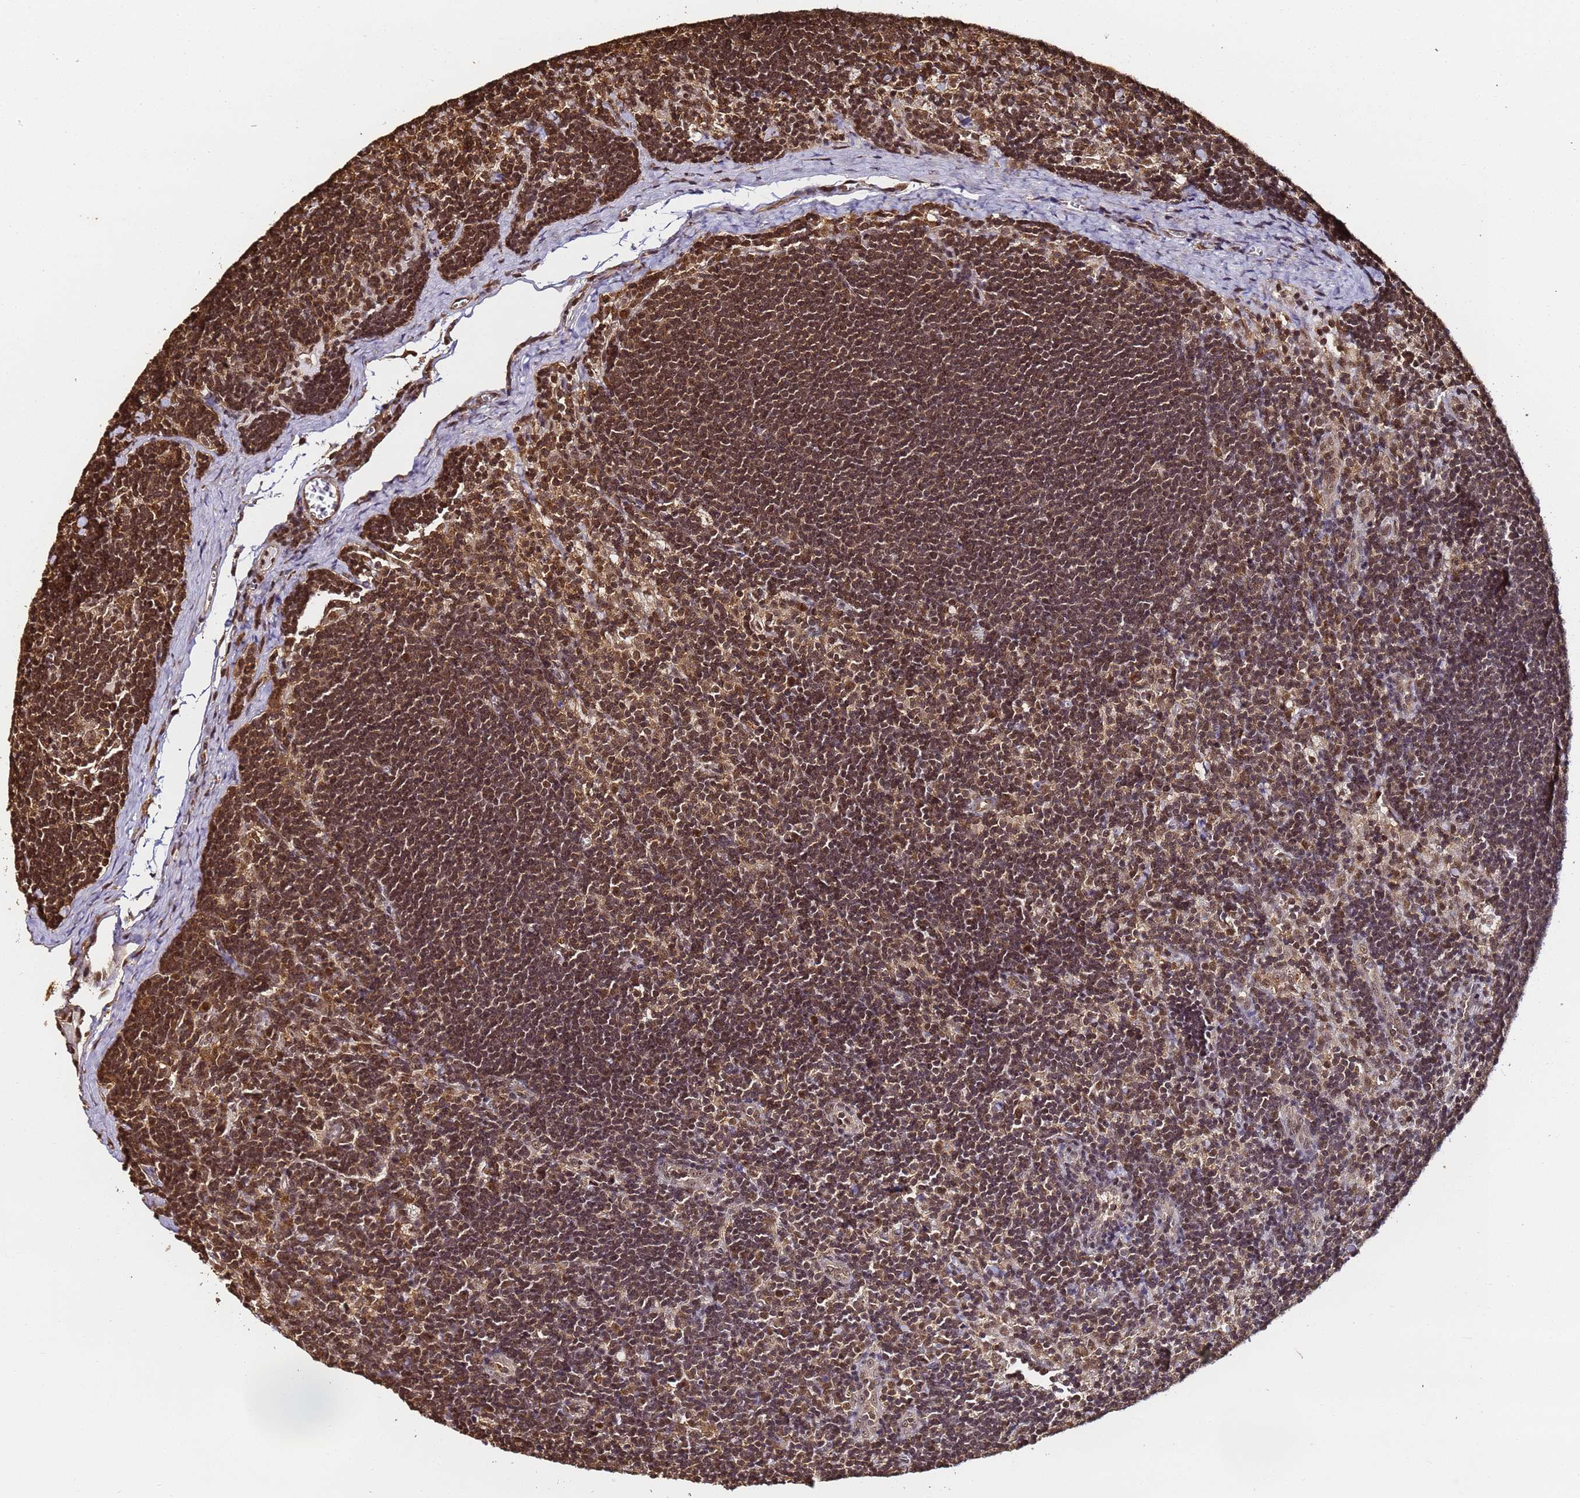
{"staining": {"intensity": "strong", "quantity": ">75%", "location": "nuclear"}, "tissue": "lymph node", "cell_type": "Germinal center cells", "image_type": "normal", "snomed": [{"axis": "morphology", "description": "Normal tissue, NOS"}, {"axis": "topography", "description": "Lymph node"}], "caption": "Immunohistochemical staining of benign lymph node reveals high levels of strong nuclear staining in approximately >75% of germinal center cells. The protein of interest is stained brown, and the nuclei are stained in blue (DAB IHC with brightfield microscopy, high magnification).", "gene": "PPP4C", "patient": {"sex": "male", "age": 24}}